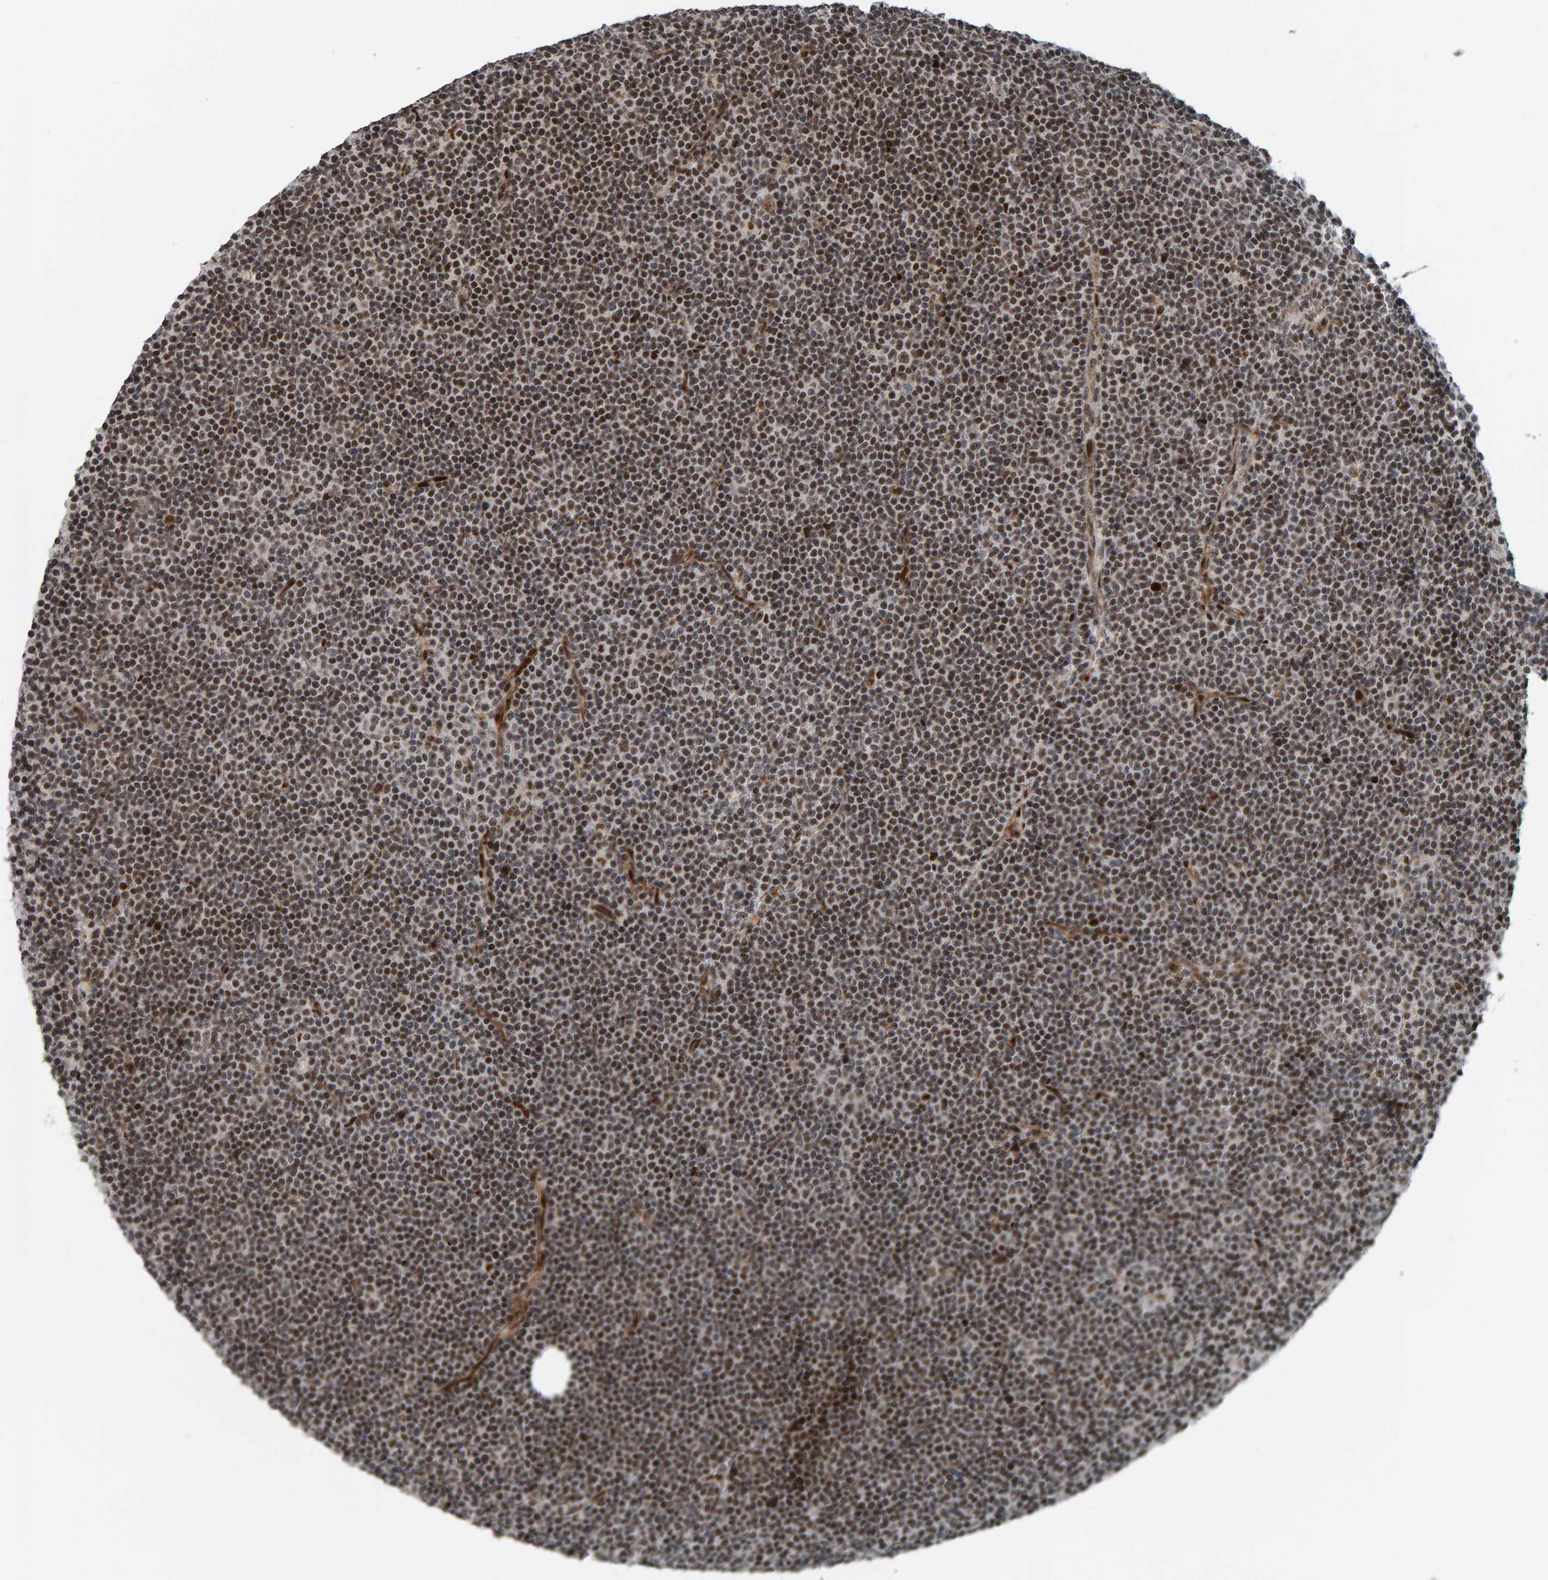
{"staining": {"intensity": "moderate", "quantity": ">75%", "location": "nuclear"}, "tissue": "lymphoma", "cell_type": "Tumor cells", "image_type": "cancer", "snomed": [{"axis": "morphology", "description": "Malignant lymphoma, non-Hodgkin's type, Low grade"}, {"axis": "topography", "description": "Lymph node"}], "caption": "Approximately >75% of tumor cells in lymphoma show moderate nuclear protein positivity as visualized by brown immunohistochemical staining.", "gene": "ZNF366", "patient": {"sex": "female", "age": 67}}